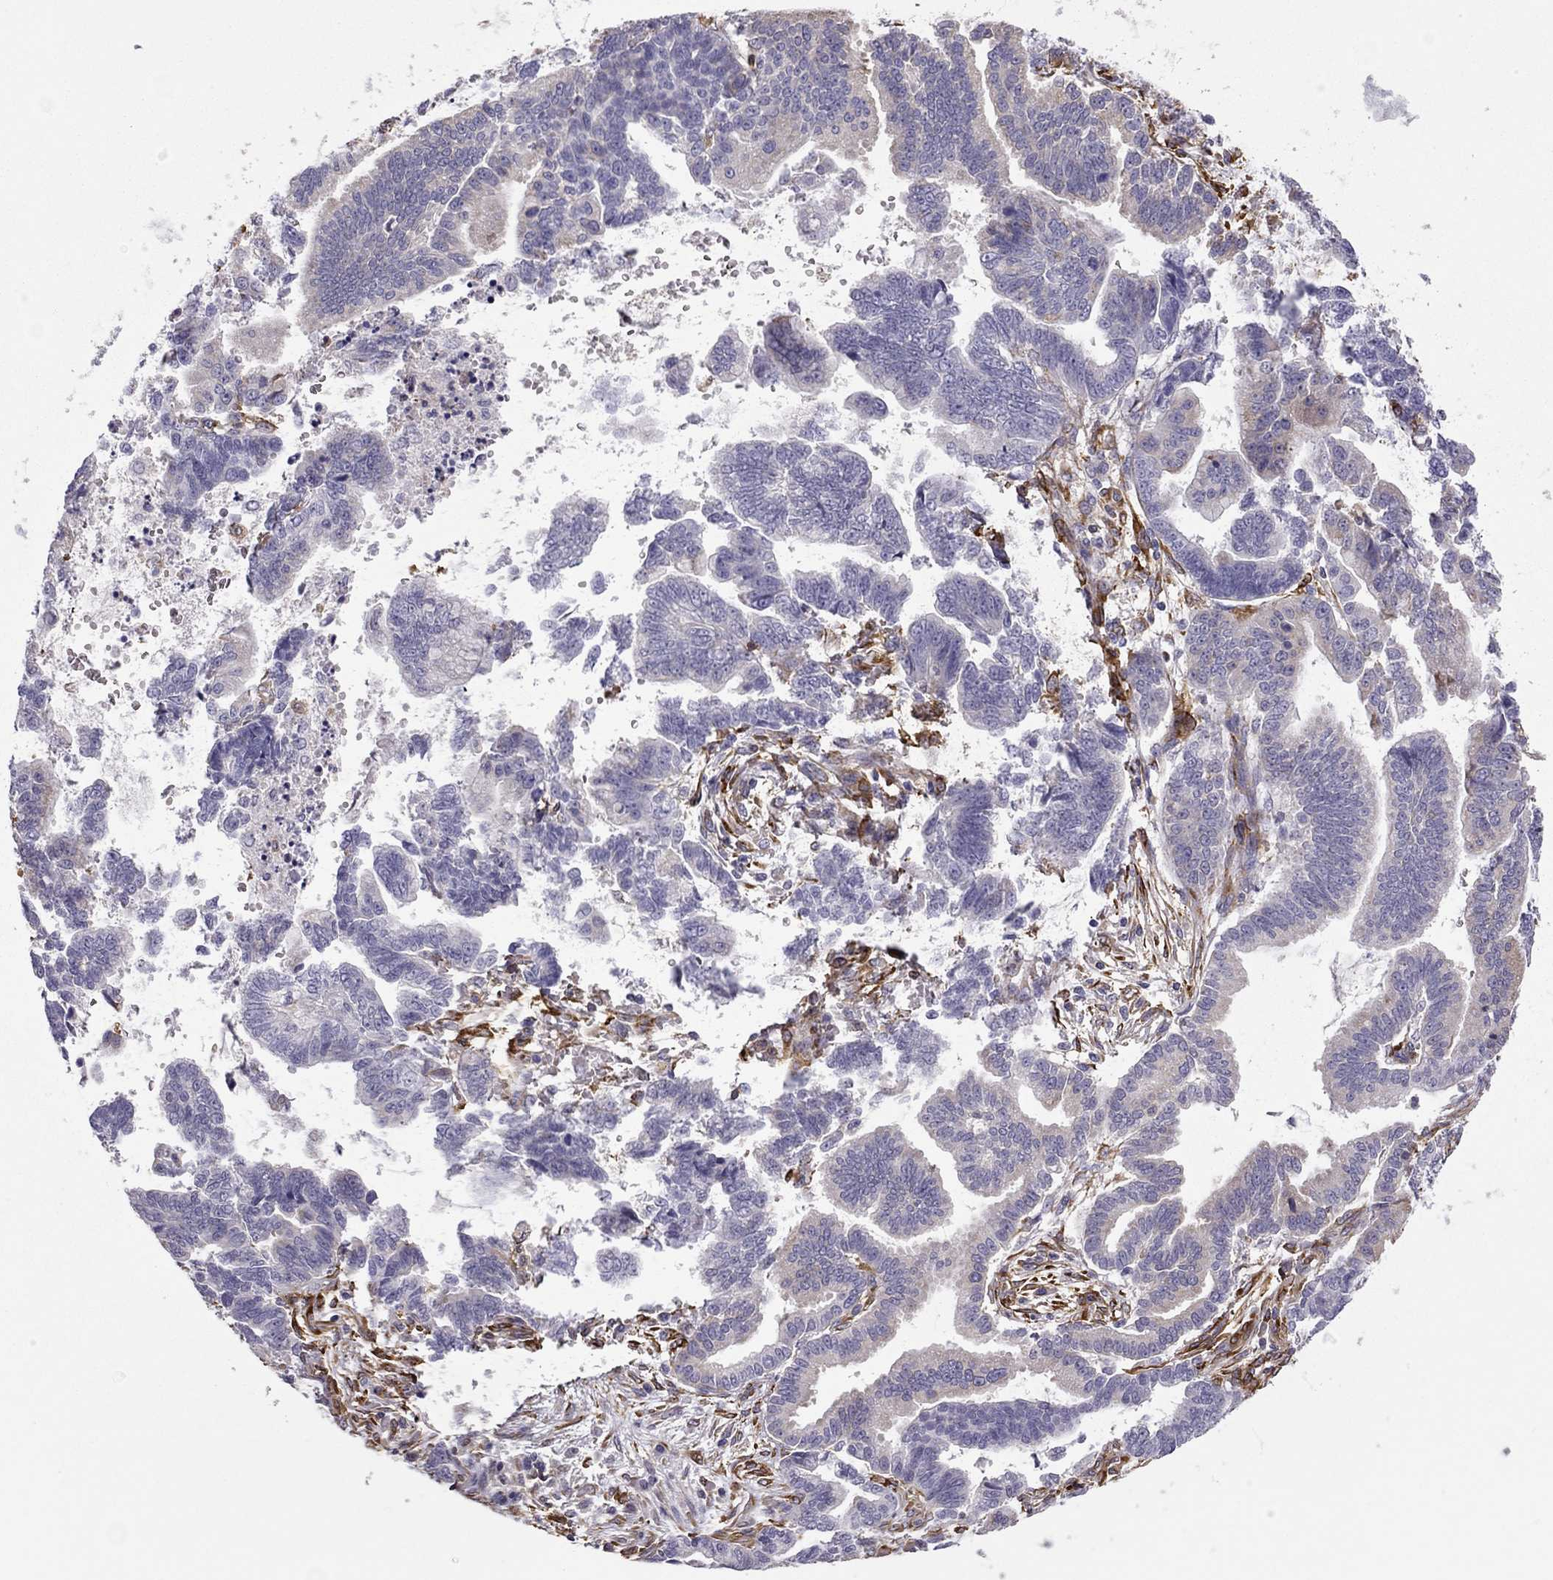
{"staining": {"intensity": "negative", "quantity": "none", "location": "none"}, "tissue": "stomach cancer", "cell_type": "Tumor cells", "image_type": "cancer", "snomed": [{"axis": "morphology", "description": "Adenocarcinoma, NOS"}, {"axis": "topography", "description": "Stomach"}], "caption": "Protein analysis of adenocarcinoma (stomach) exhibits no significant positivity in tumor cells.", "gene": "MAP4", "patient": {"sex": "male", "age": 83}}